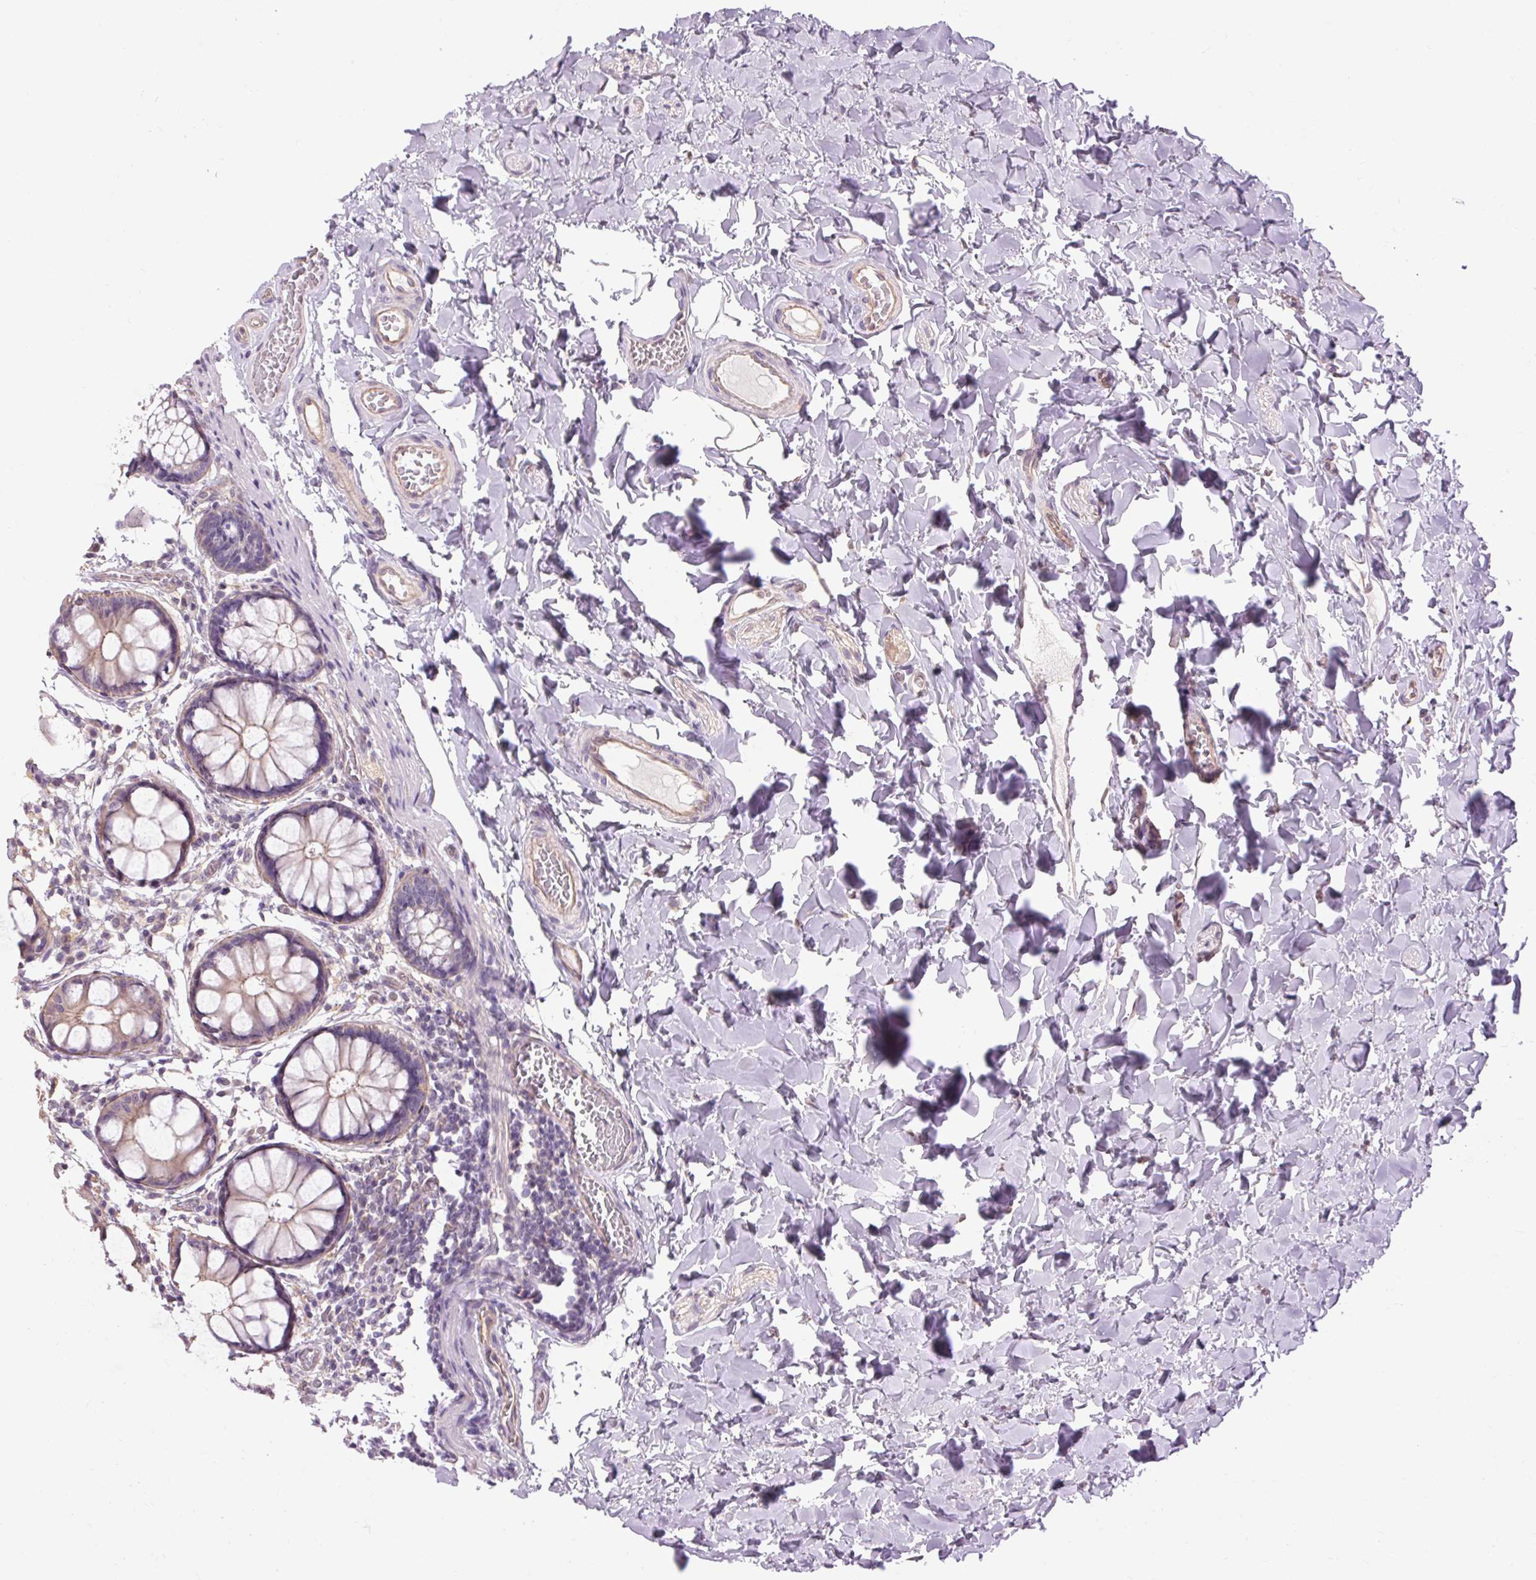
{"staining": {"intensity": "weak", "quantity": ">75%", "location": "cytoplasmic/membranous"}, "tissue": "colon", "cell_type": "Endothelial cells", "image_type": "normal", "snomed": [{"axis": "morphology", "description": "Normal tissue, NOS"}, {"axis": "topography", "description": "Colon"}], "caption": "This photomicrograph exhibits immunohistochemistry staining of benign human colon, with low weak cytoplasmic/membranous staining in approximately >75% of endothelial cells.", "gene": "TM6SF1", "patient": {"sex": "male", "age": 47}}